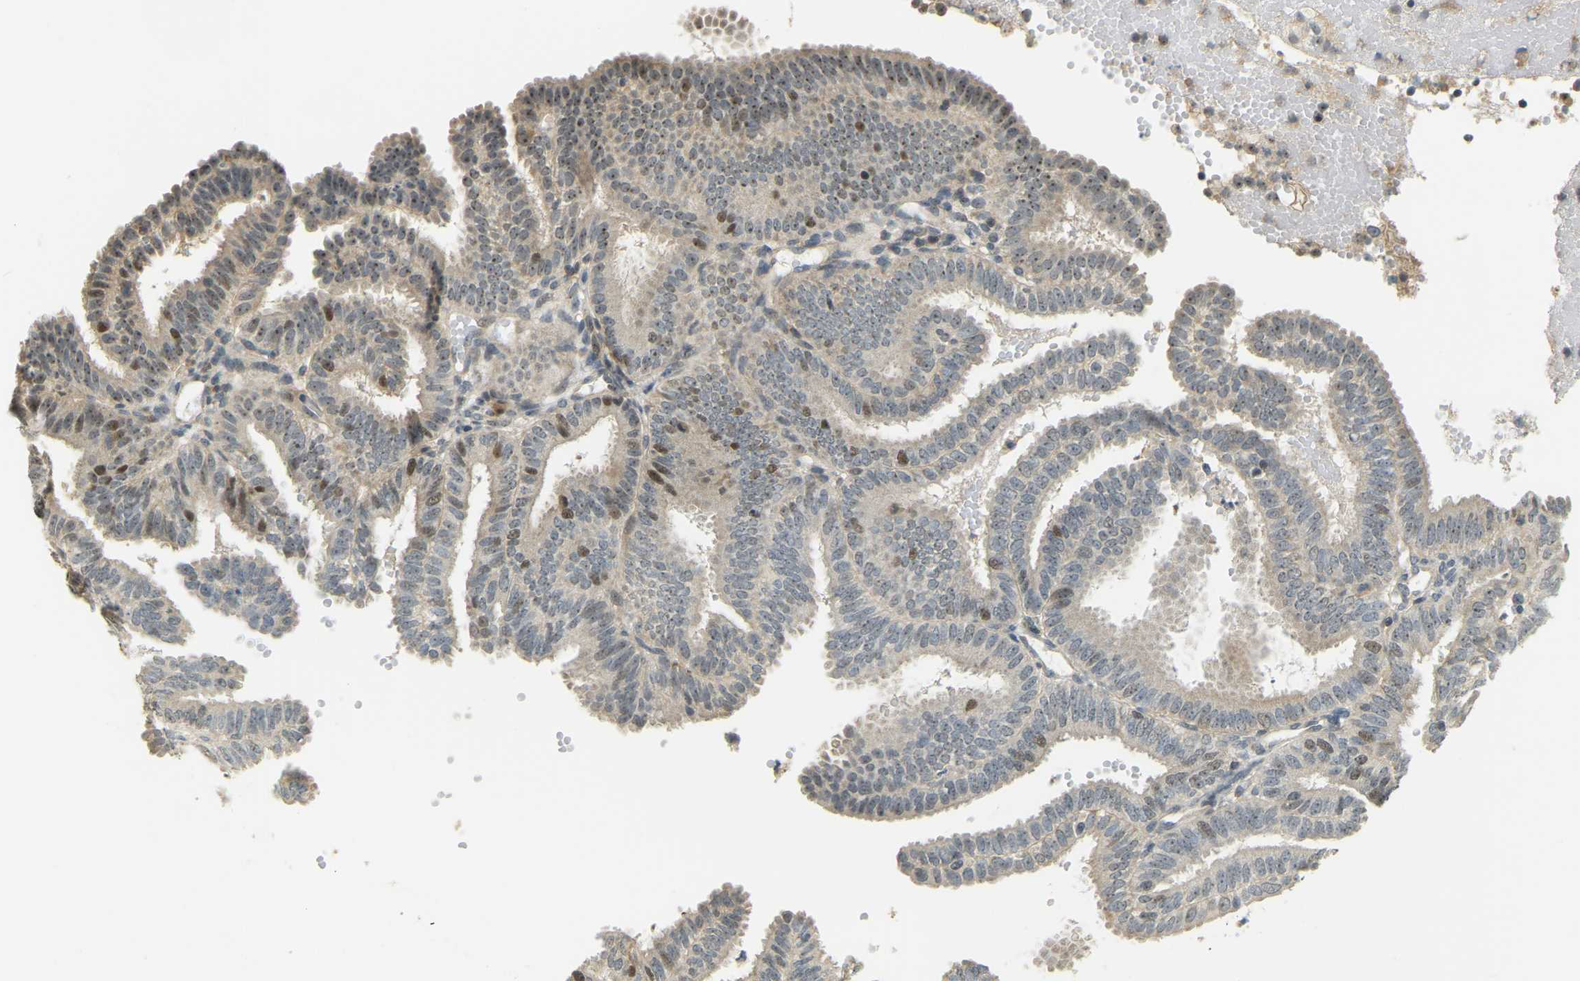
{"staining": {"intensity": "moderate", "quantity": "<25%", "location": "nuclear"}, "tissue": "endometrial cancer", "cell_type": "Tumor cells", "image_type": "cancer", "snomed": [{"axis": "morphology", "description": "Adenocarcinoma, NOS"}, {"axis": "topography", "description": "Endometrium"}], "caption": "This is an image of IHC staining of endometrial cancer (adenocarcinoma), which shows moderate staining in the nuclear of tumor cells.", "gene": "BRF2", "patient": {"sex": "female", "age": 58}}